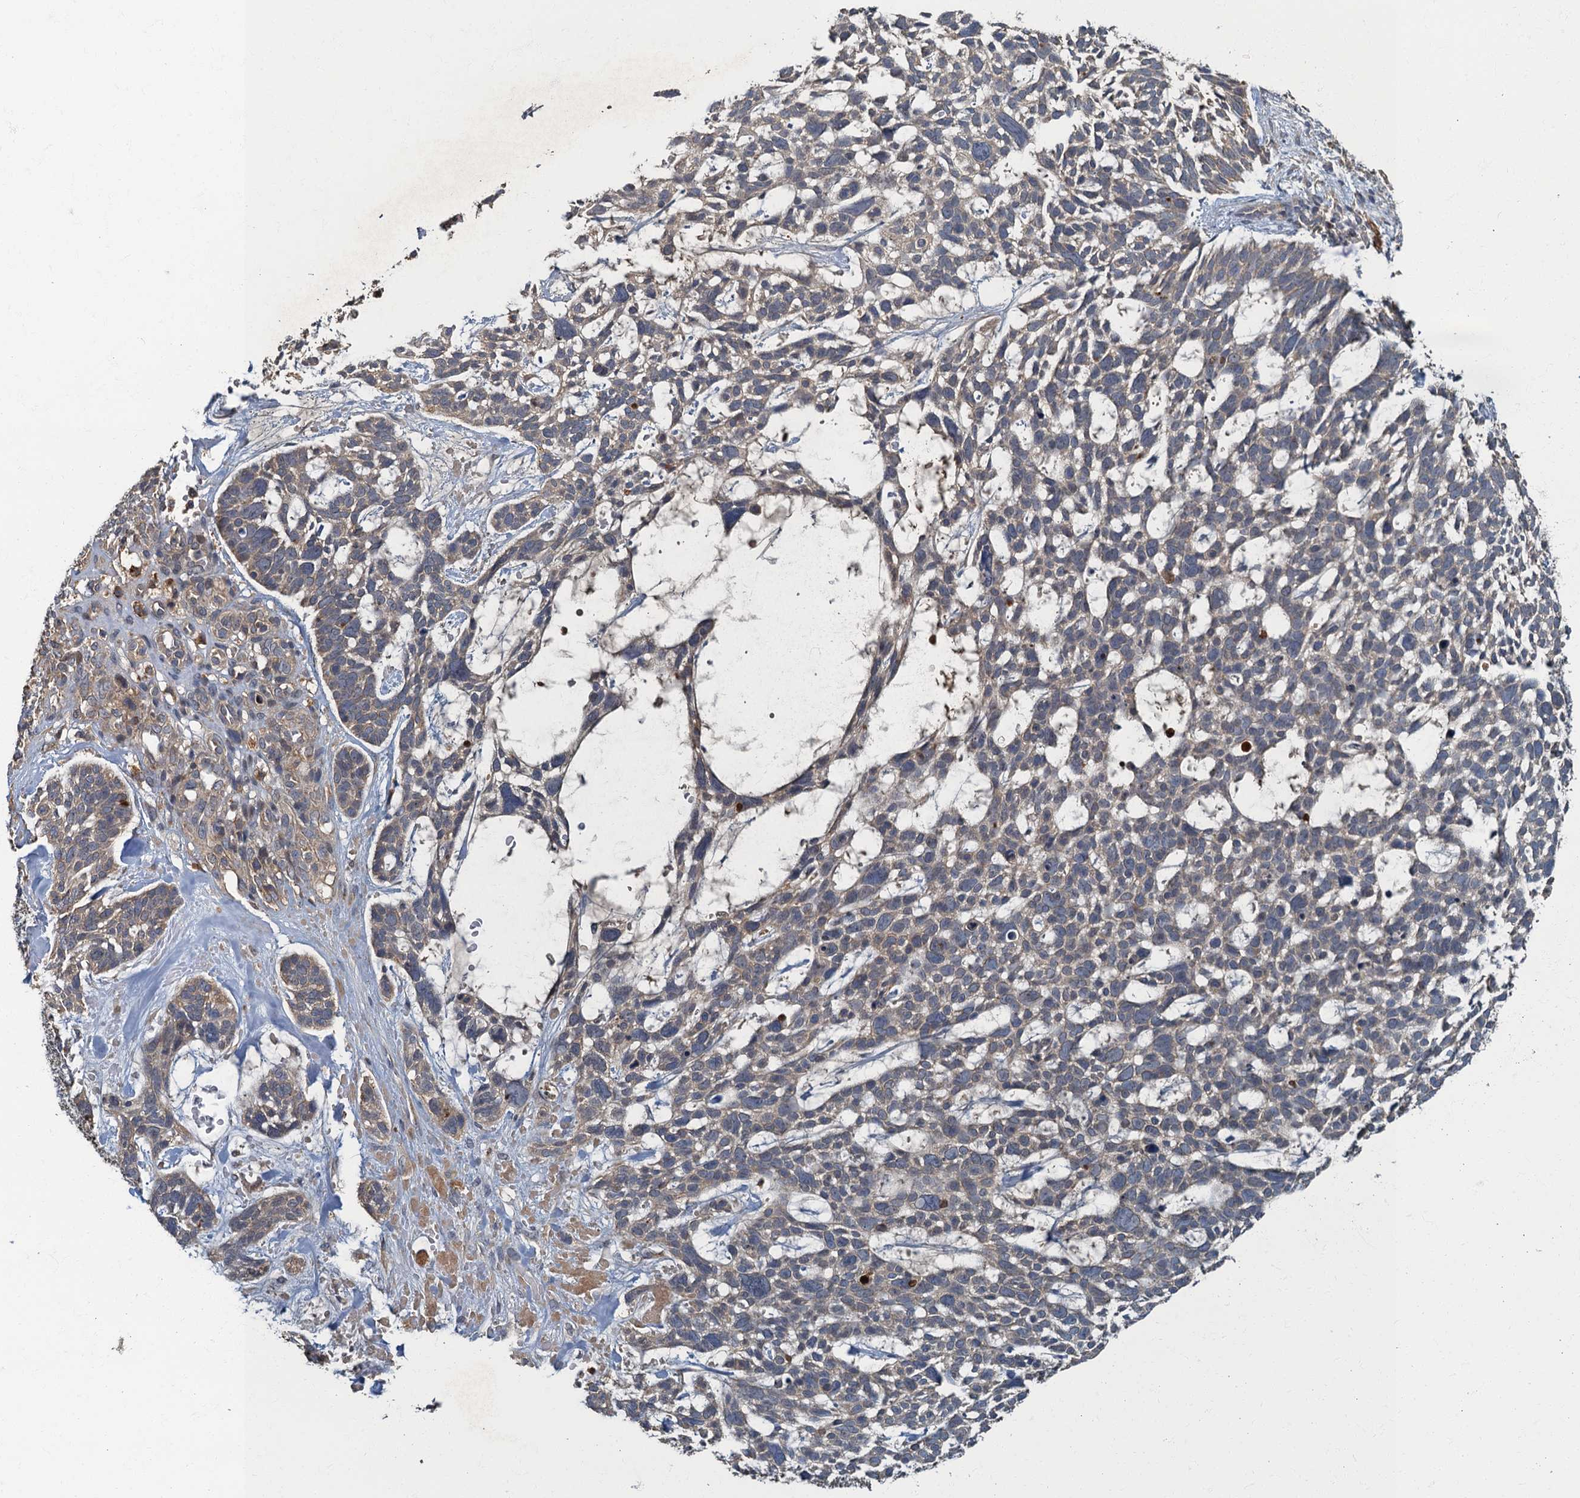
{"staining": {"intensity": "weak", "quantity": "25%-75%", "location": "cytoplasmic/membranous"}, "tissue": "skin cancer", "cell_type": "Tumor cells", "image_type": "cancer", "snomed": [{"axis": "morphology", "description": "Basal cell carcinoma"}, {"axis": "topography", "description": "Skin"}], "caption": "A high-resolution histopathology image shows immunohistochemistry staining of basal cell carcinoma (skin), which reveals weak cytoplasmic/membranous staining in approximately 25%-75% of tumor cells.", "gene": "WDCP", "patient": {"sex": "male", "age": 88}}